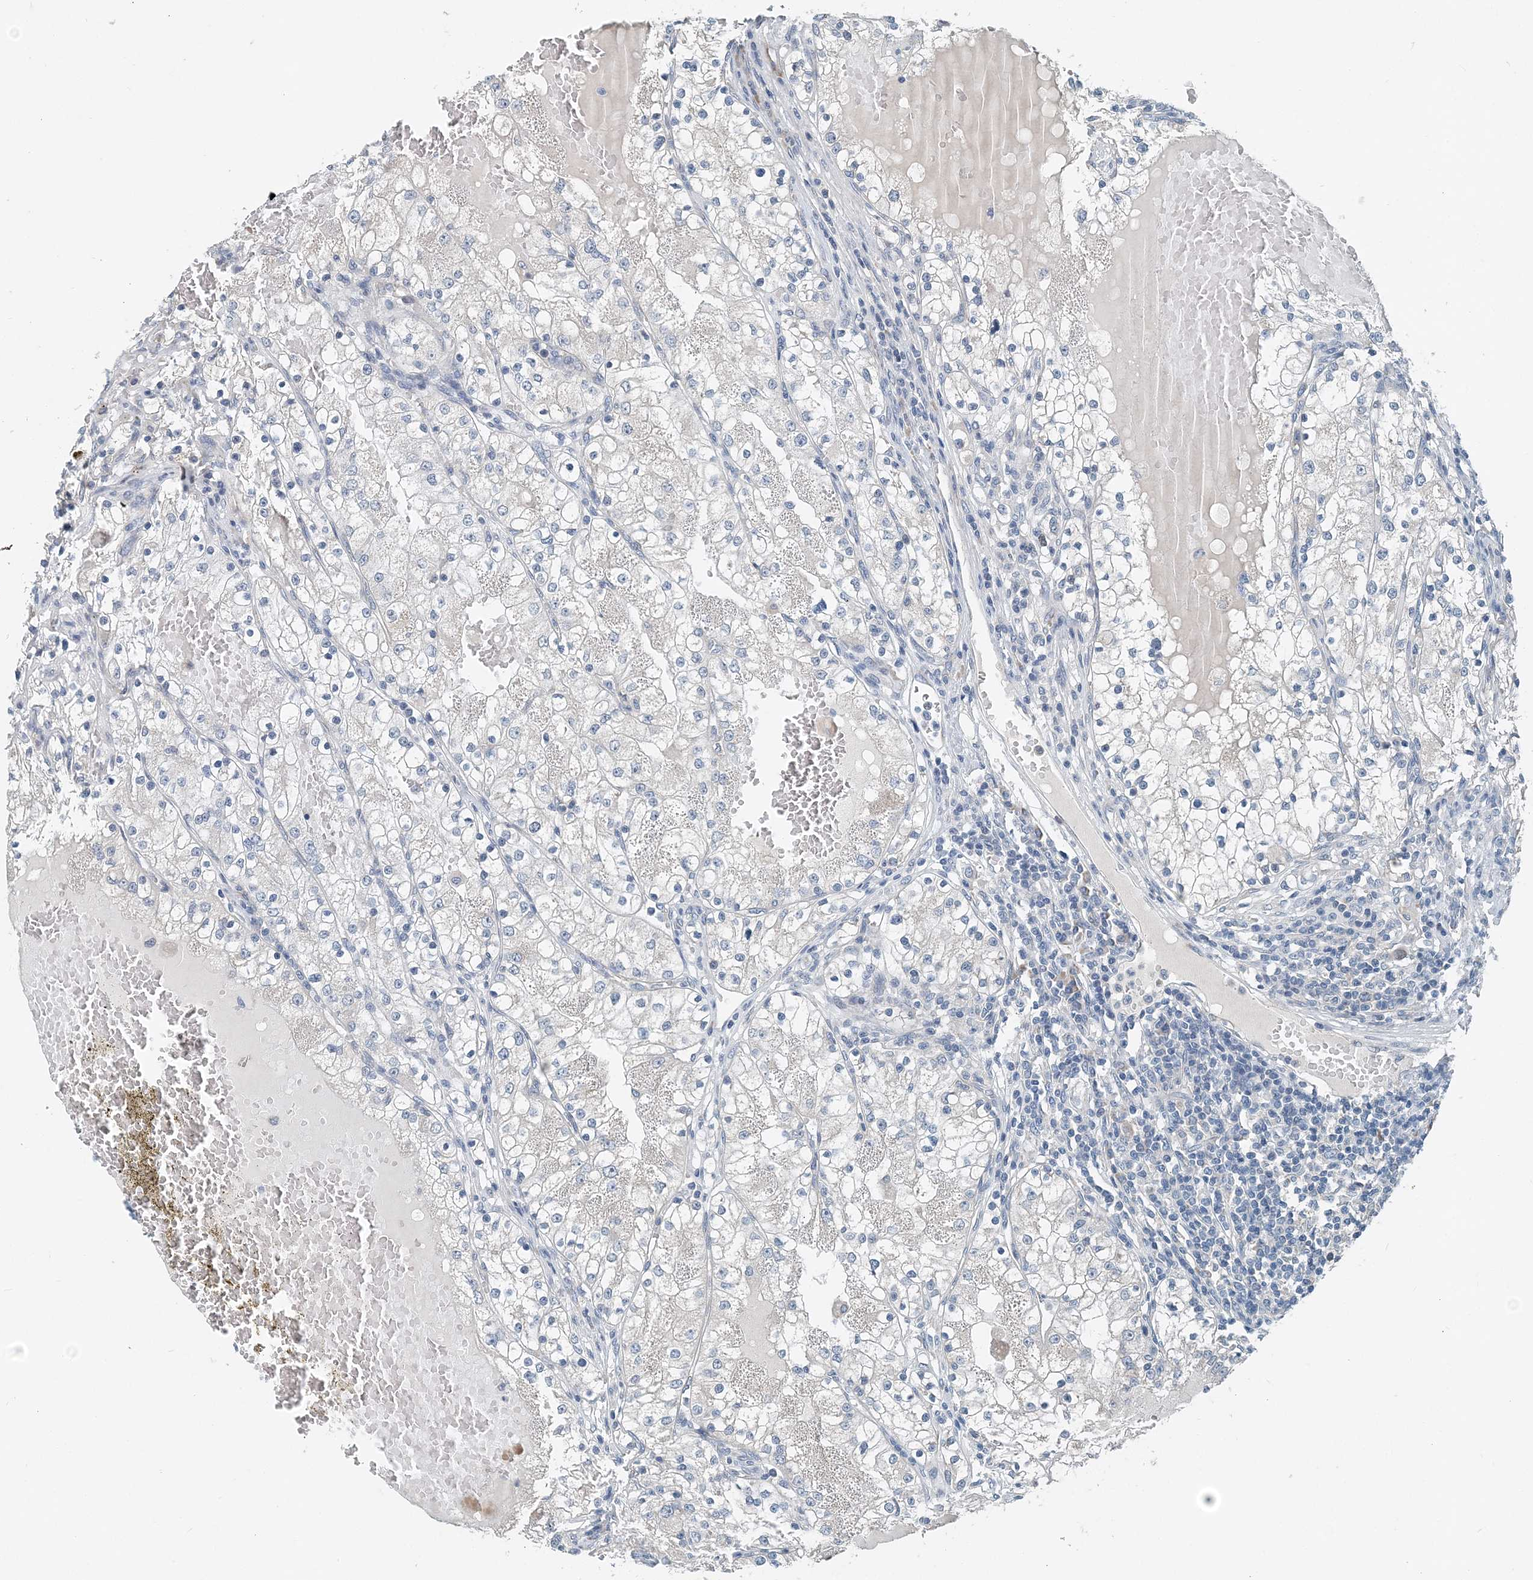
{"staining": {"intensity": "negative", "quantity": "none", "location": "none"}, "tissue": "renal cancer", "cell_type": "Tumor cells", "image_type": "cancer", "snomed": [{"axis": "morphology", "description": "Normal tissue, NOS"}, {"axis": "morphology", "description": "Adenocarcinoma, NOS"}, {"axis": "topography", "description": "Kidney"}], "caption": "The photomicrograph exhibits no significant positivity in tumor cells of renal adenocarcinoma.", "gene": "EEF1A2", "patient": {"sex": "male", "age": 68}}